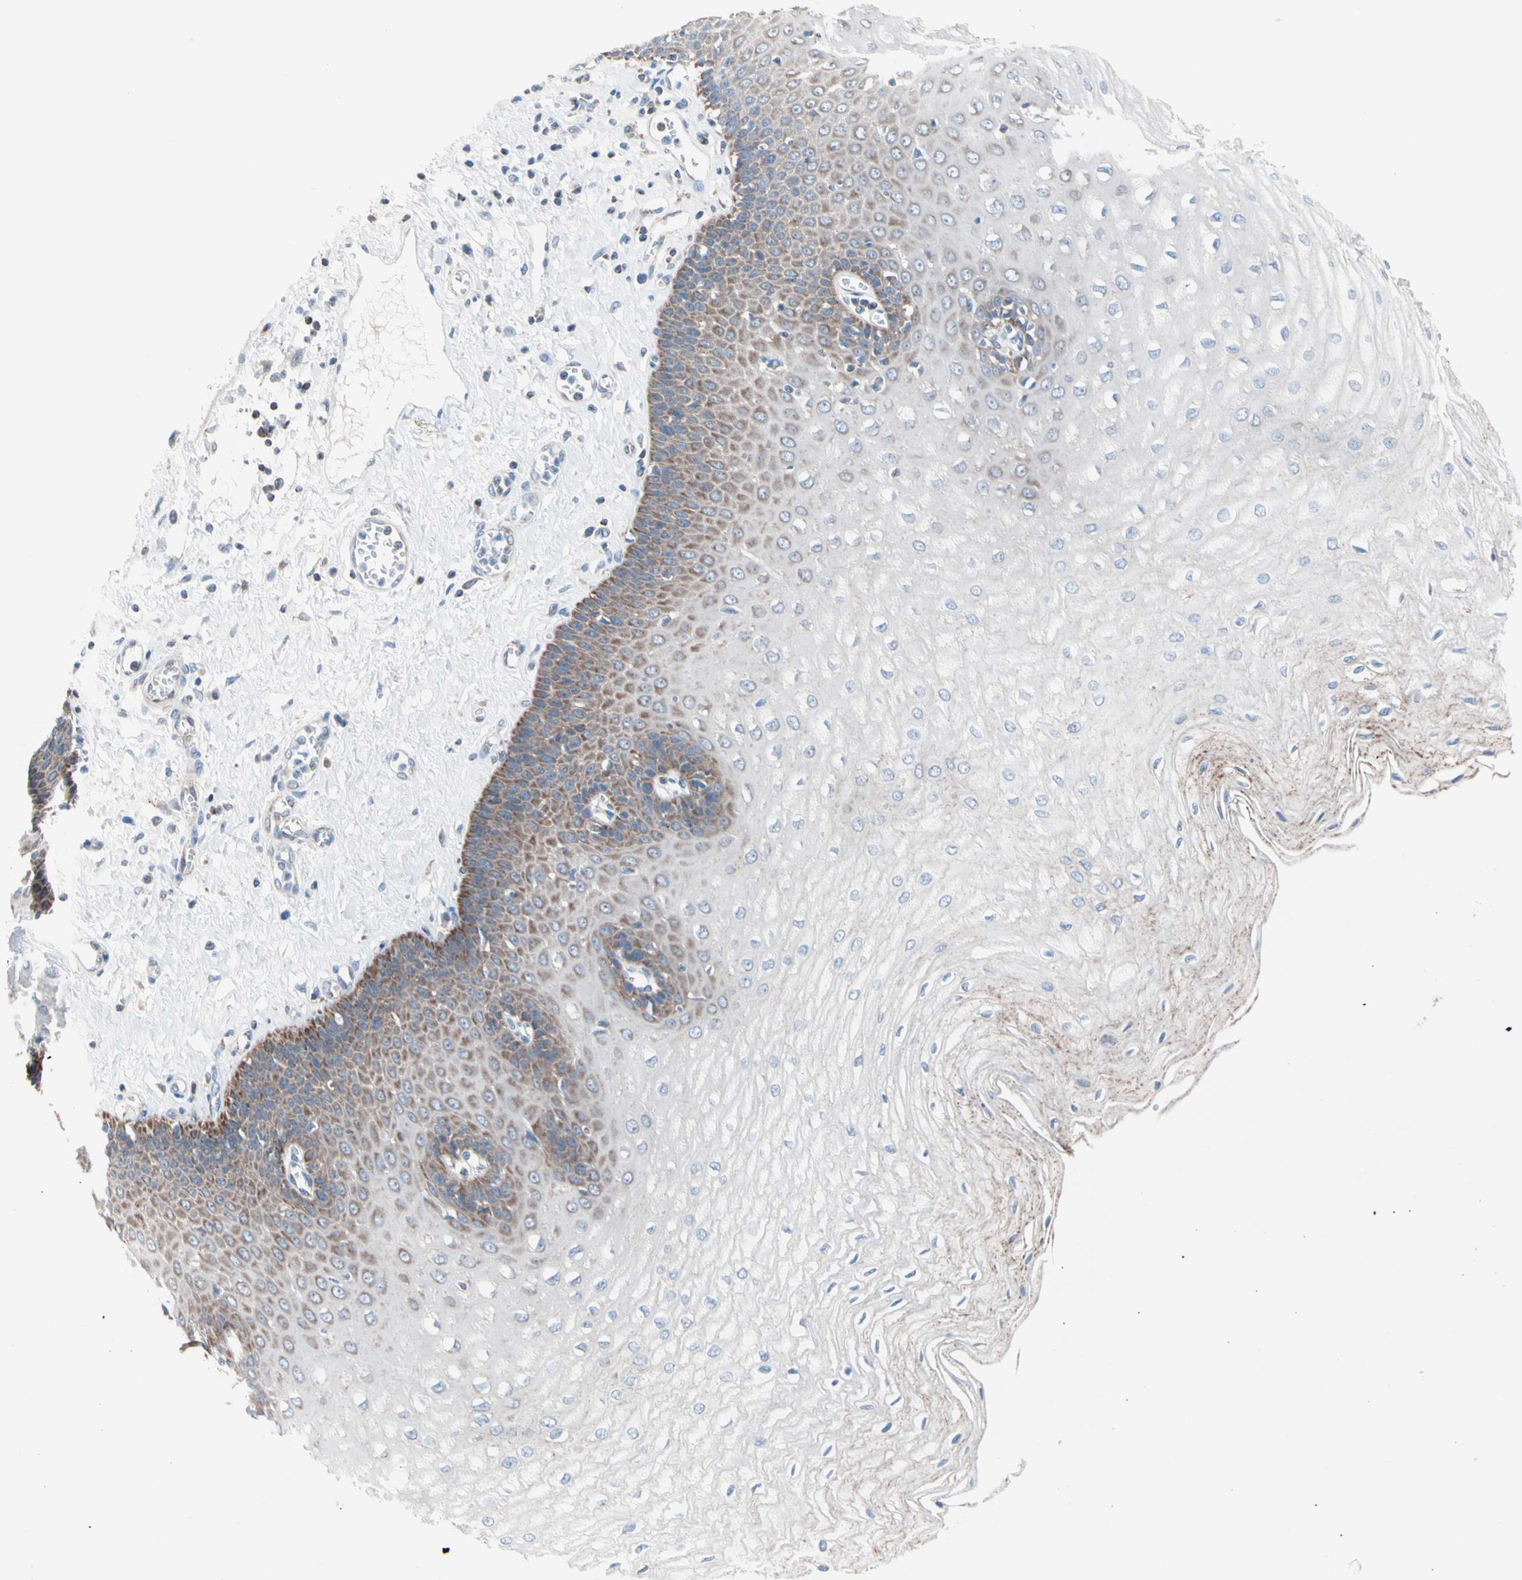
{"staining": {"intensity": "strong", "quantity": "25%-75%", "location": "cytoplasmic/membranous"}, "tissue": "esophagus", "cell_type": "Squamous epithelial cells", "image_type": "normal", "snomed": [{"axis": "morphology", "description": "Normal tissue, NOS"}, {"axis": "morphology", "description": "Squamous cell carcinoma, NOS"}, {"axis": "topography", "description": "Esophagus"}], "caption": "The image displays a brown stain indicating the presence of a protein in the cytoplasmic/membranous of squamous epithelial cells in esophagus. The staining is performed using DAB brown chromogen to label protein expression. The nuclei are counter-stained blue using hematoxylin.", "gene": "HK1", "patient": {"sex": "male", "age": 65}}